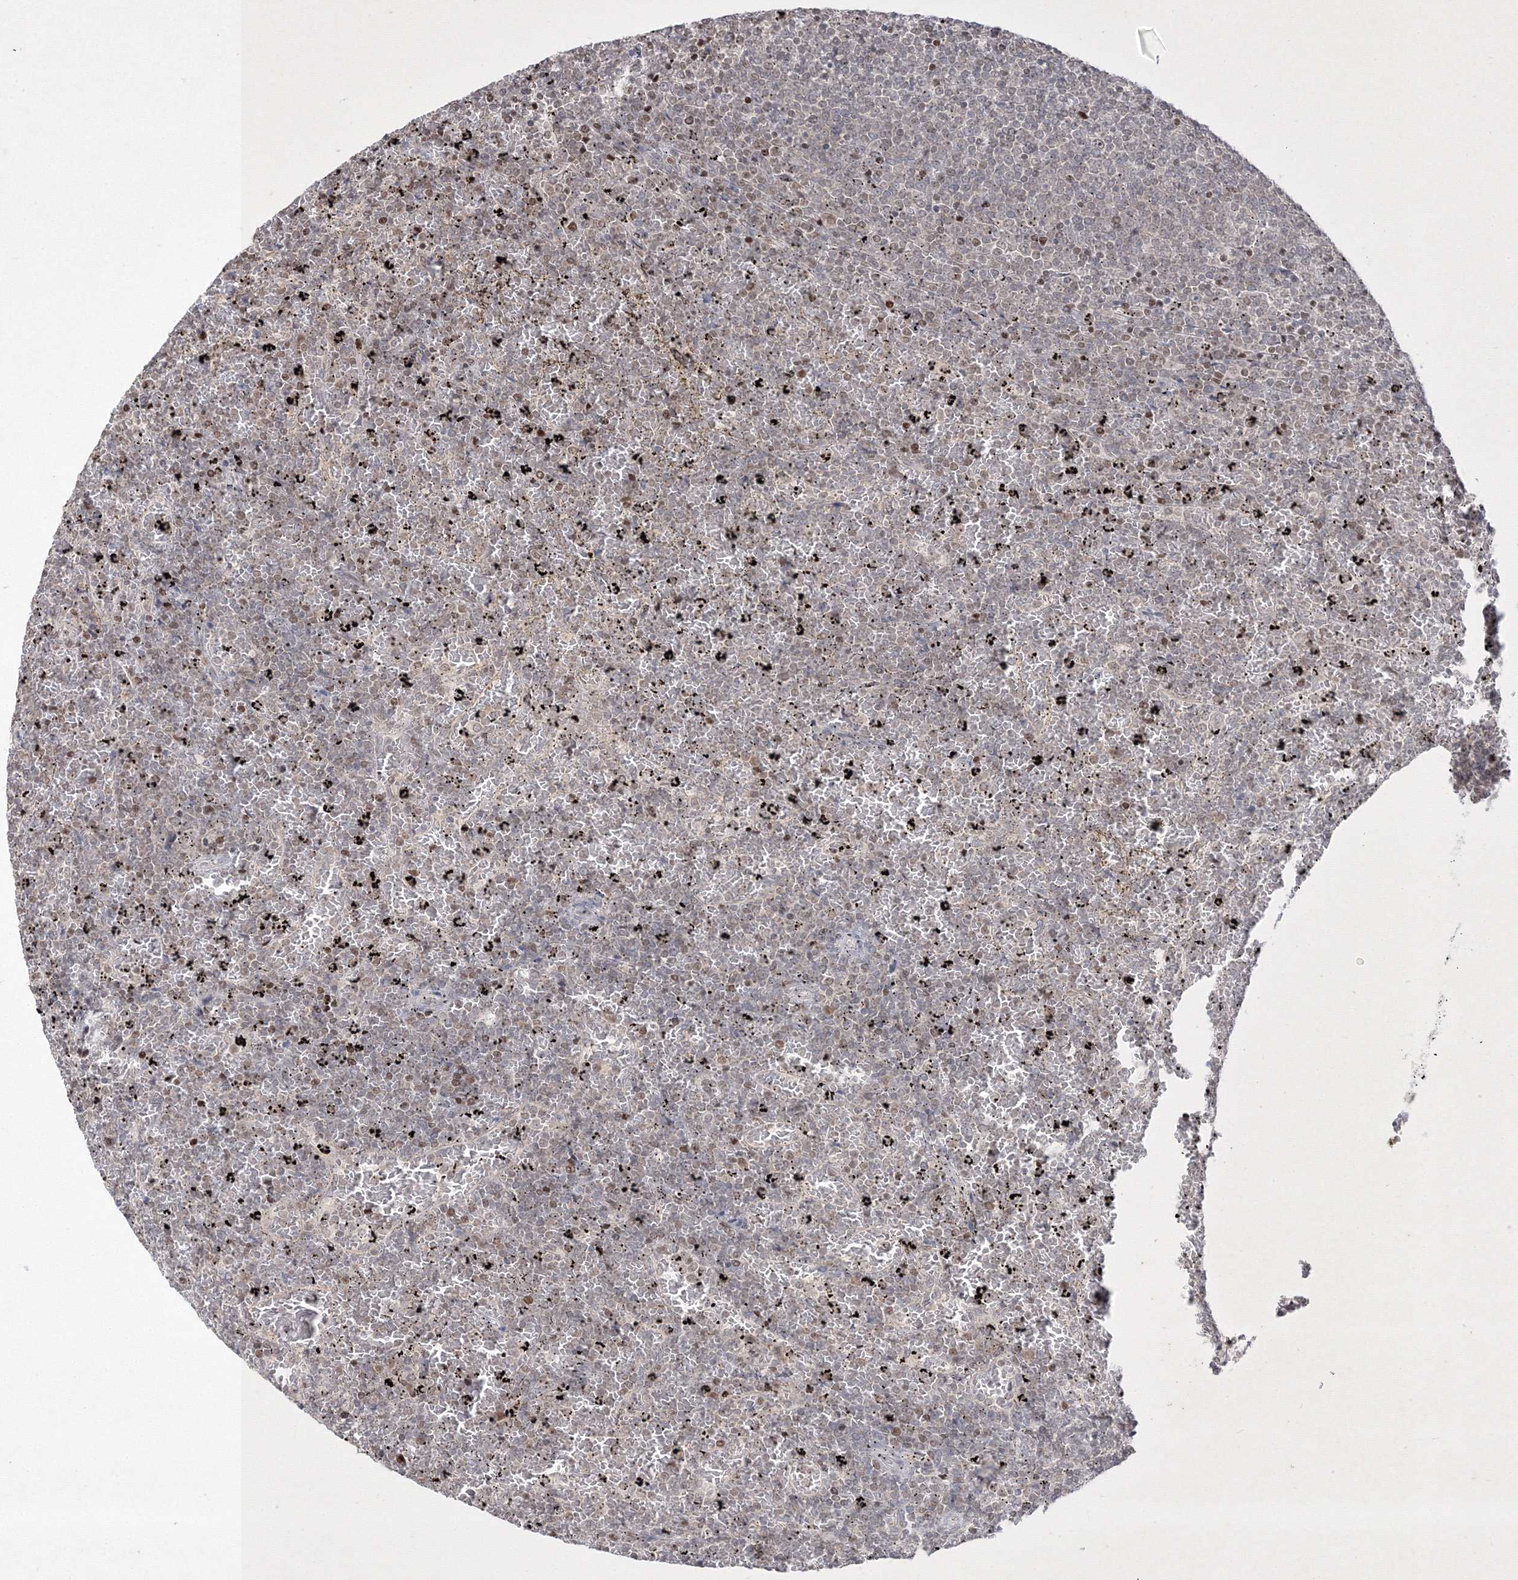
{"staining": {"intensity": "negative", "quantity": "none", "location": "none"}, "tissue": "lymphoma", "cell_type": "Tumor cells", "image_type": "cancer", "snomed": [{"axis": "morphology", "description": "Malignant lymphoma, non-Hodgkin's type, Low grade"}, {"axis": "topography", "description": "Spleen"}], "caption": "Image shows no protein expression in tumor cells of malignant lymphoma, non-Hodgkin's type (low-grade) tissue.", "gene": "TAB1", "patient": {"sex": "female", "age": 77}}